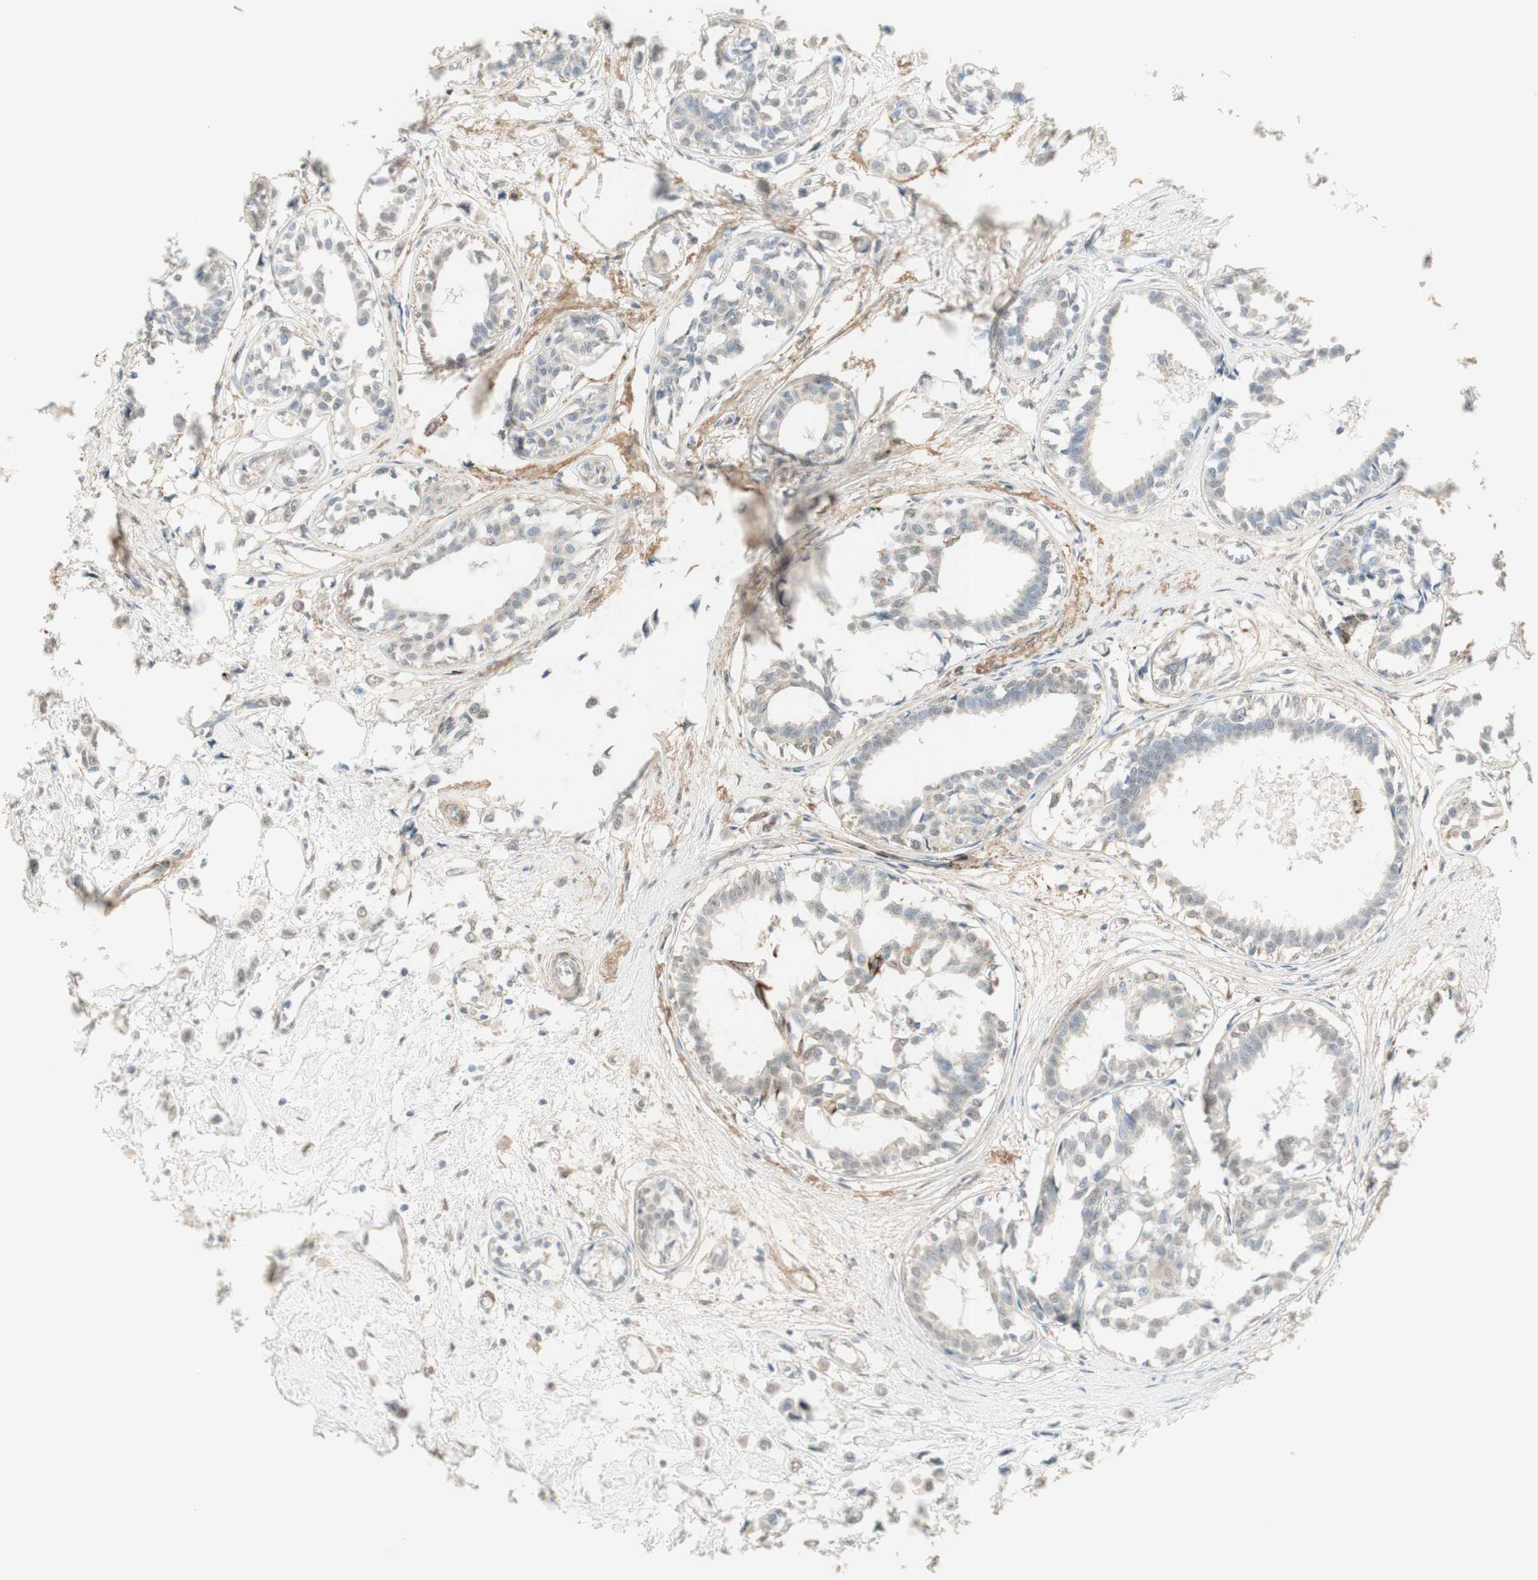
{"staining": {"intensity": "negative", "quantity": "none", "location": "none"}, "tissue": "breast cancer", "cell_type": "Tumor cells", "image_type": "cancer", "snomed": [{"axis": "morphology", "description": "Lobular carcinoma"}, {"axis": "topography", "description": "Breast"}], "caption": "The micrograph reveals no staining of tumor cells in breast cancer (lobular carcinoma).", "gene": "MUC3A", "patient": {"sex": "female", "age": 51}}